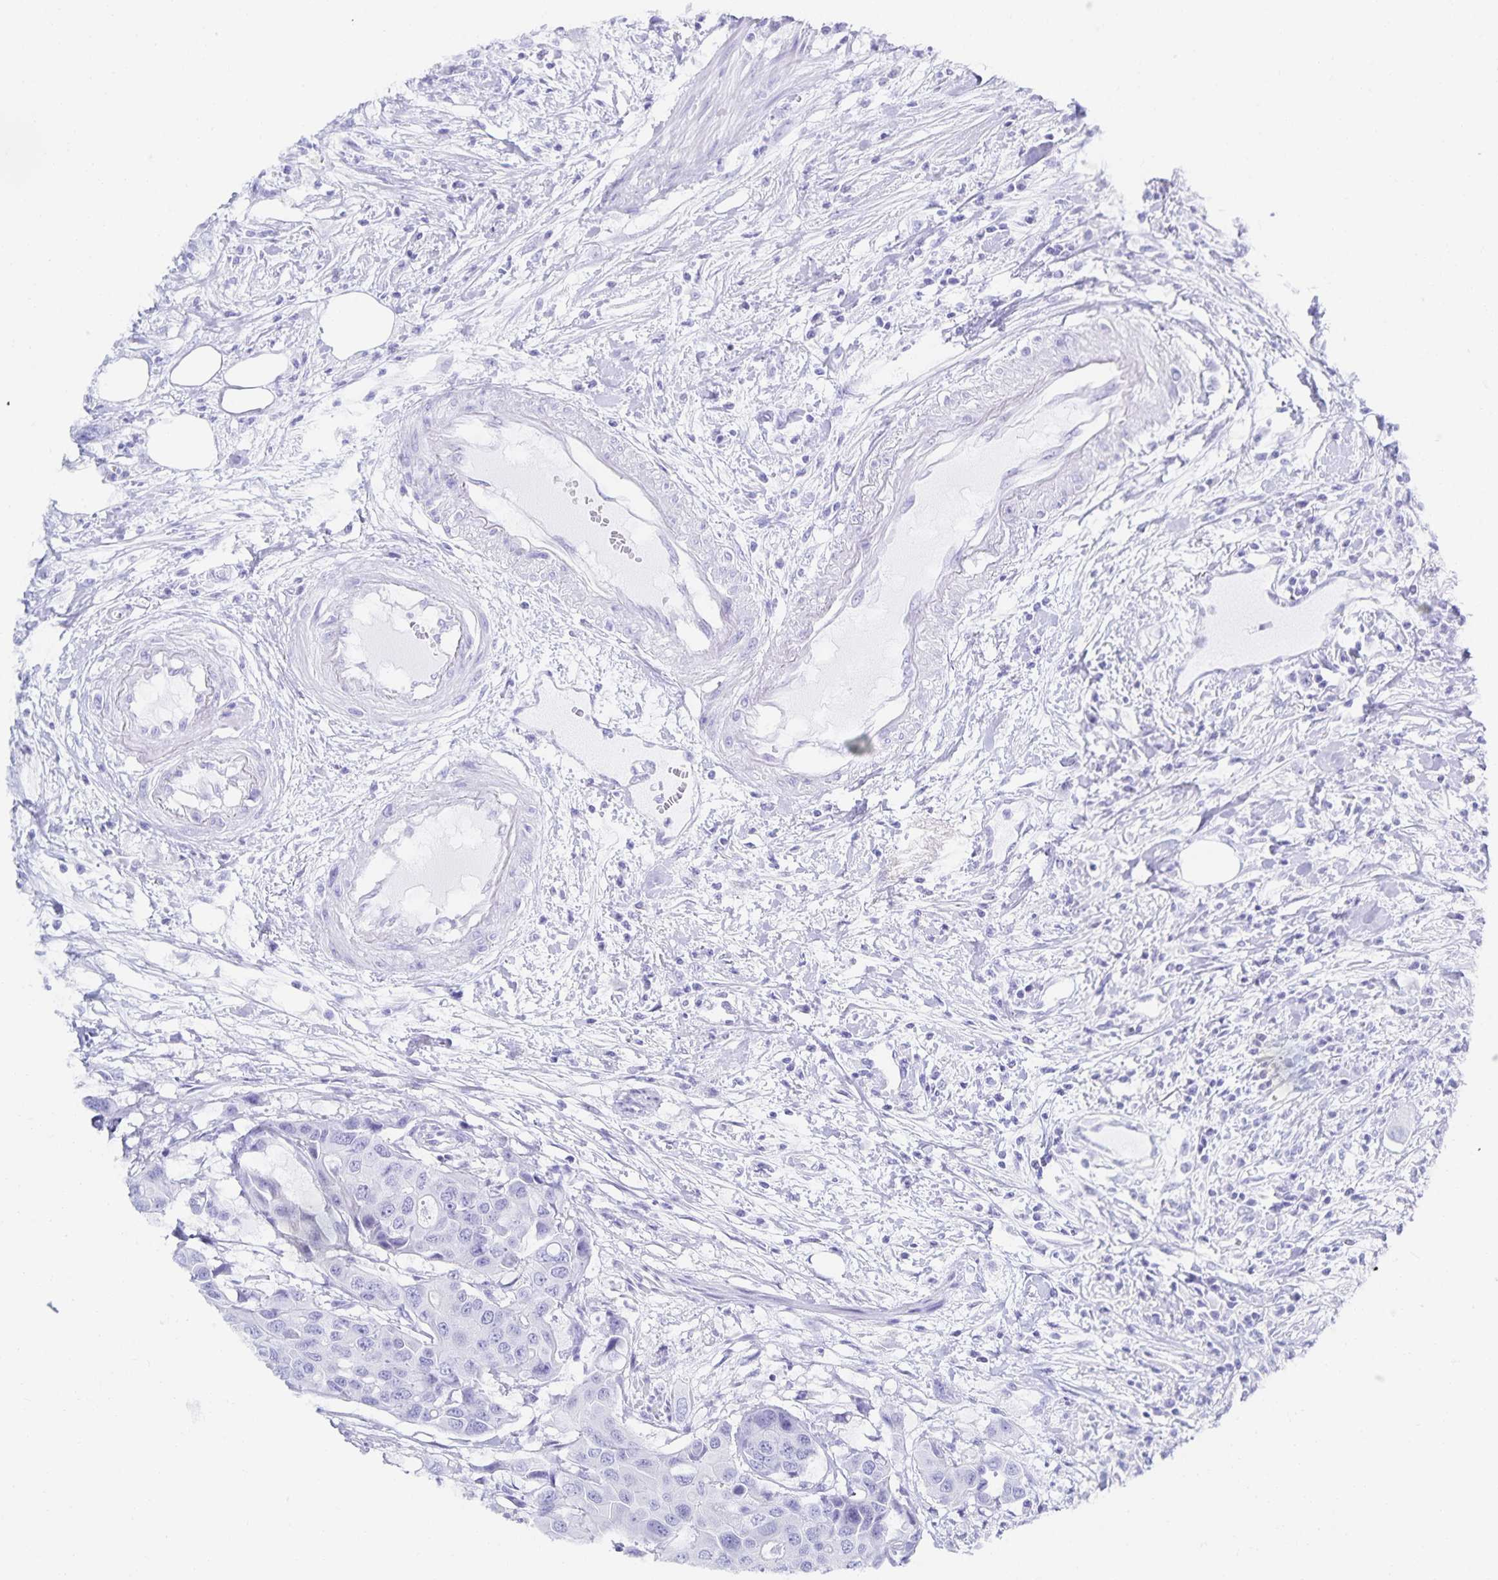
{"staining": {"intensity": "negative", "quantity": "none", "location": "none"}, "tissue": "colorectal cancer", "cell_type": "Tumor cells", "image_type": "cancer", "snomed": [{"axis": "morphology", "description": "Adenocarcinoma, NOS"}, {"axis": "topography", "description": "Colon"}], "caption": "Immunohistochemistry histopathology image of colorectal cancer (adenocarcinoma) stained for a protein (brown), which displays no positivity in tumor cells. (Brightfield microscopy of DAB IHC at high magnification).", "gene": "SNTN", "patient": {"sex": "male", "age": 77}}